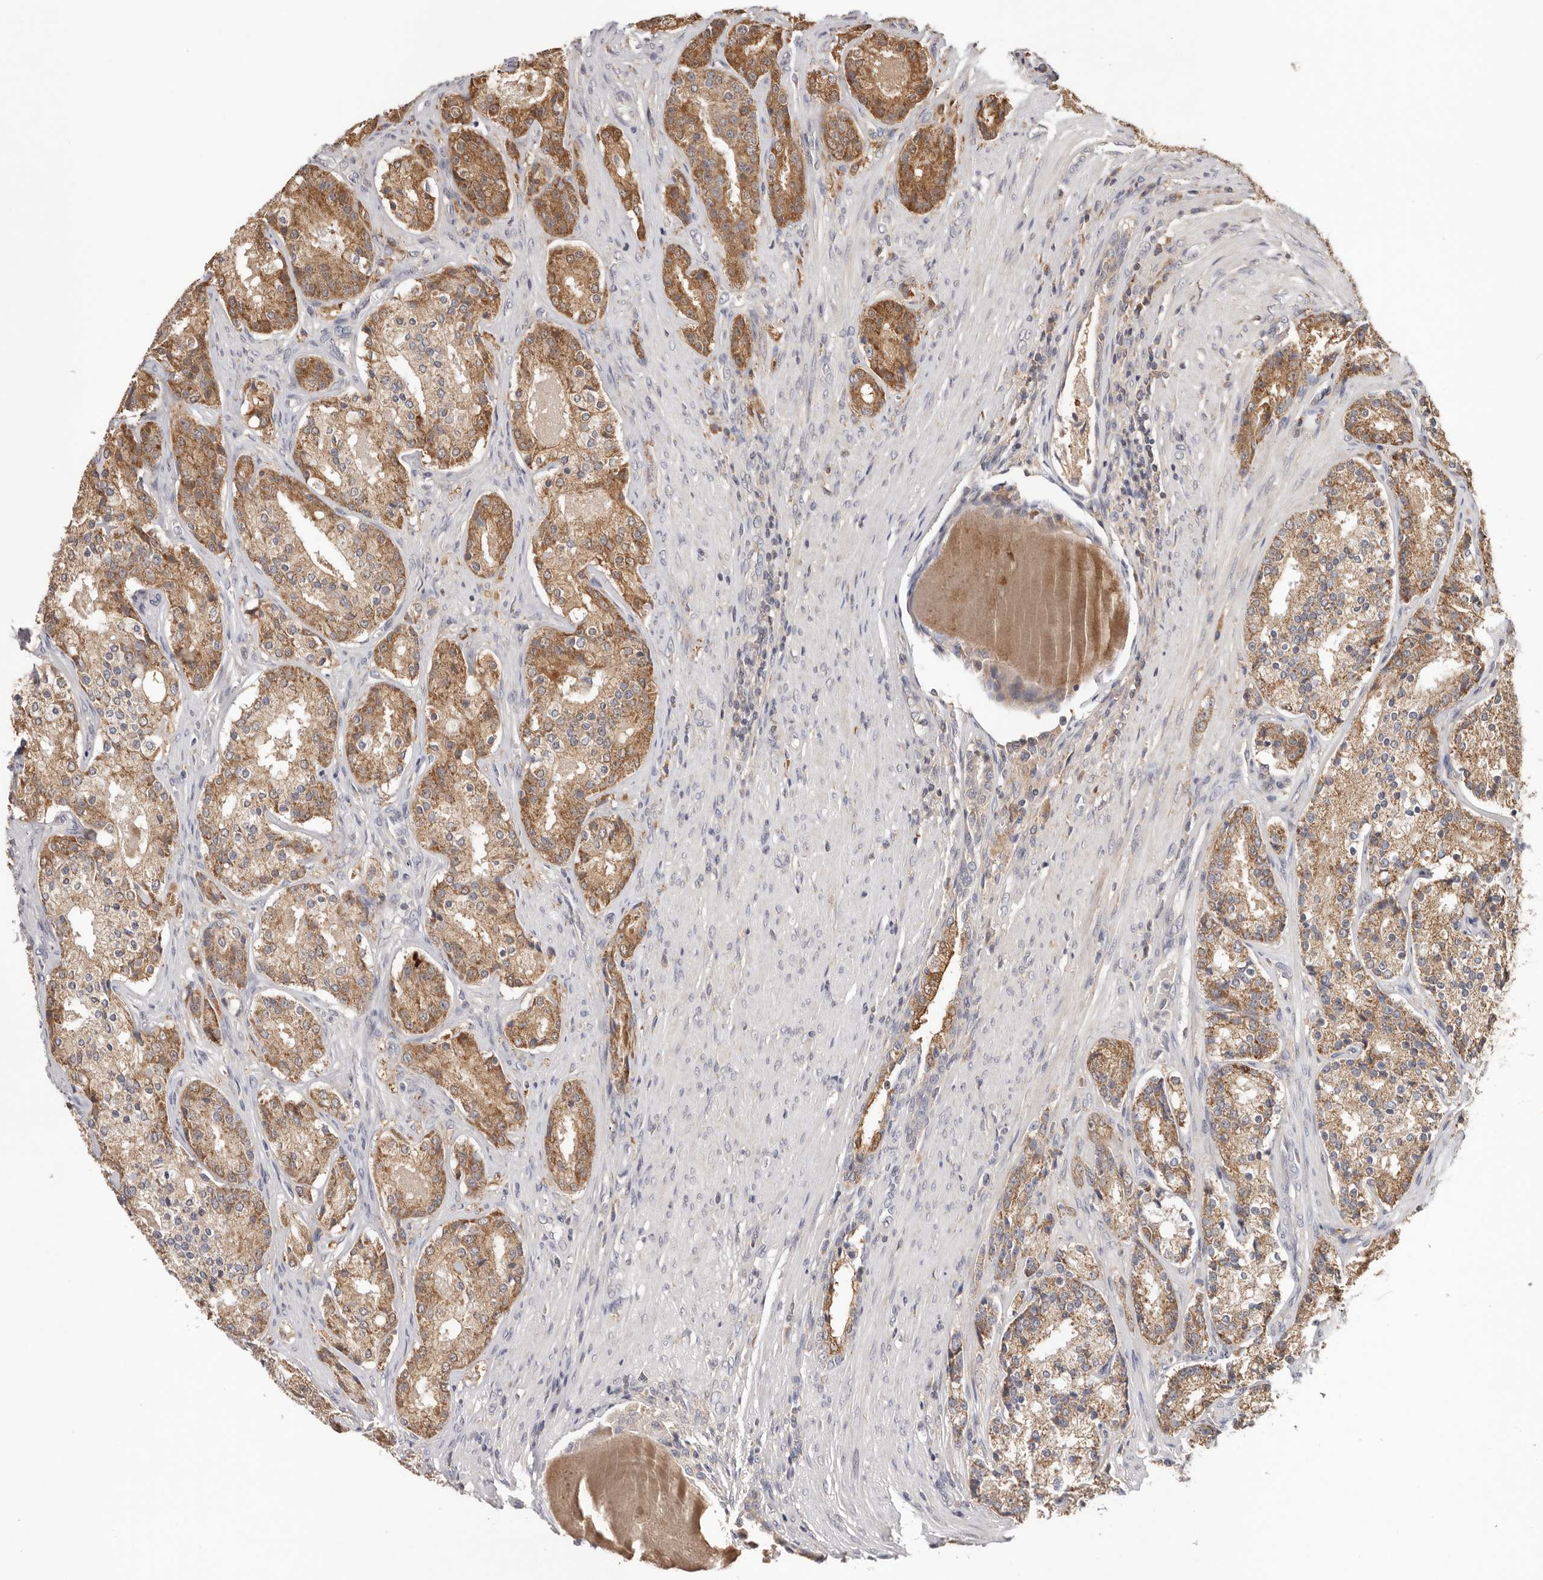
{"staining": {"intensity": "moderate", "quantity": ">75%", "location": "cytoplasmic/membranous"}, "tissue": "prostate cancer", "cell_type": "Tumor cells", "image_type": "cancer", "snomed": [{"axis": "morphology", "description": "Adenocarcinoma, High grade"}, {"axis": "topography", "description": "Prostate"}], "caption": "High-power microscopy captured an immunohistochemistry (IHC) photomicrograph of high-grade adenocarcinoma (prostate), revealing moderate cytoplasmic/membranous positivity in about >75% of tumor cells.", "gene": "LRP6", "patient": {"sex": "male", "age": 60}}